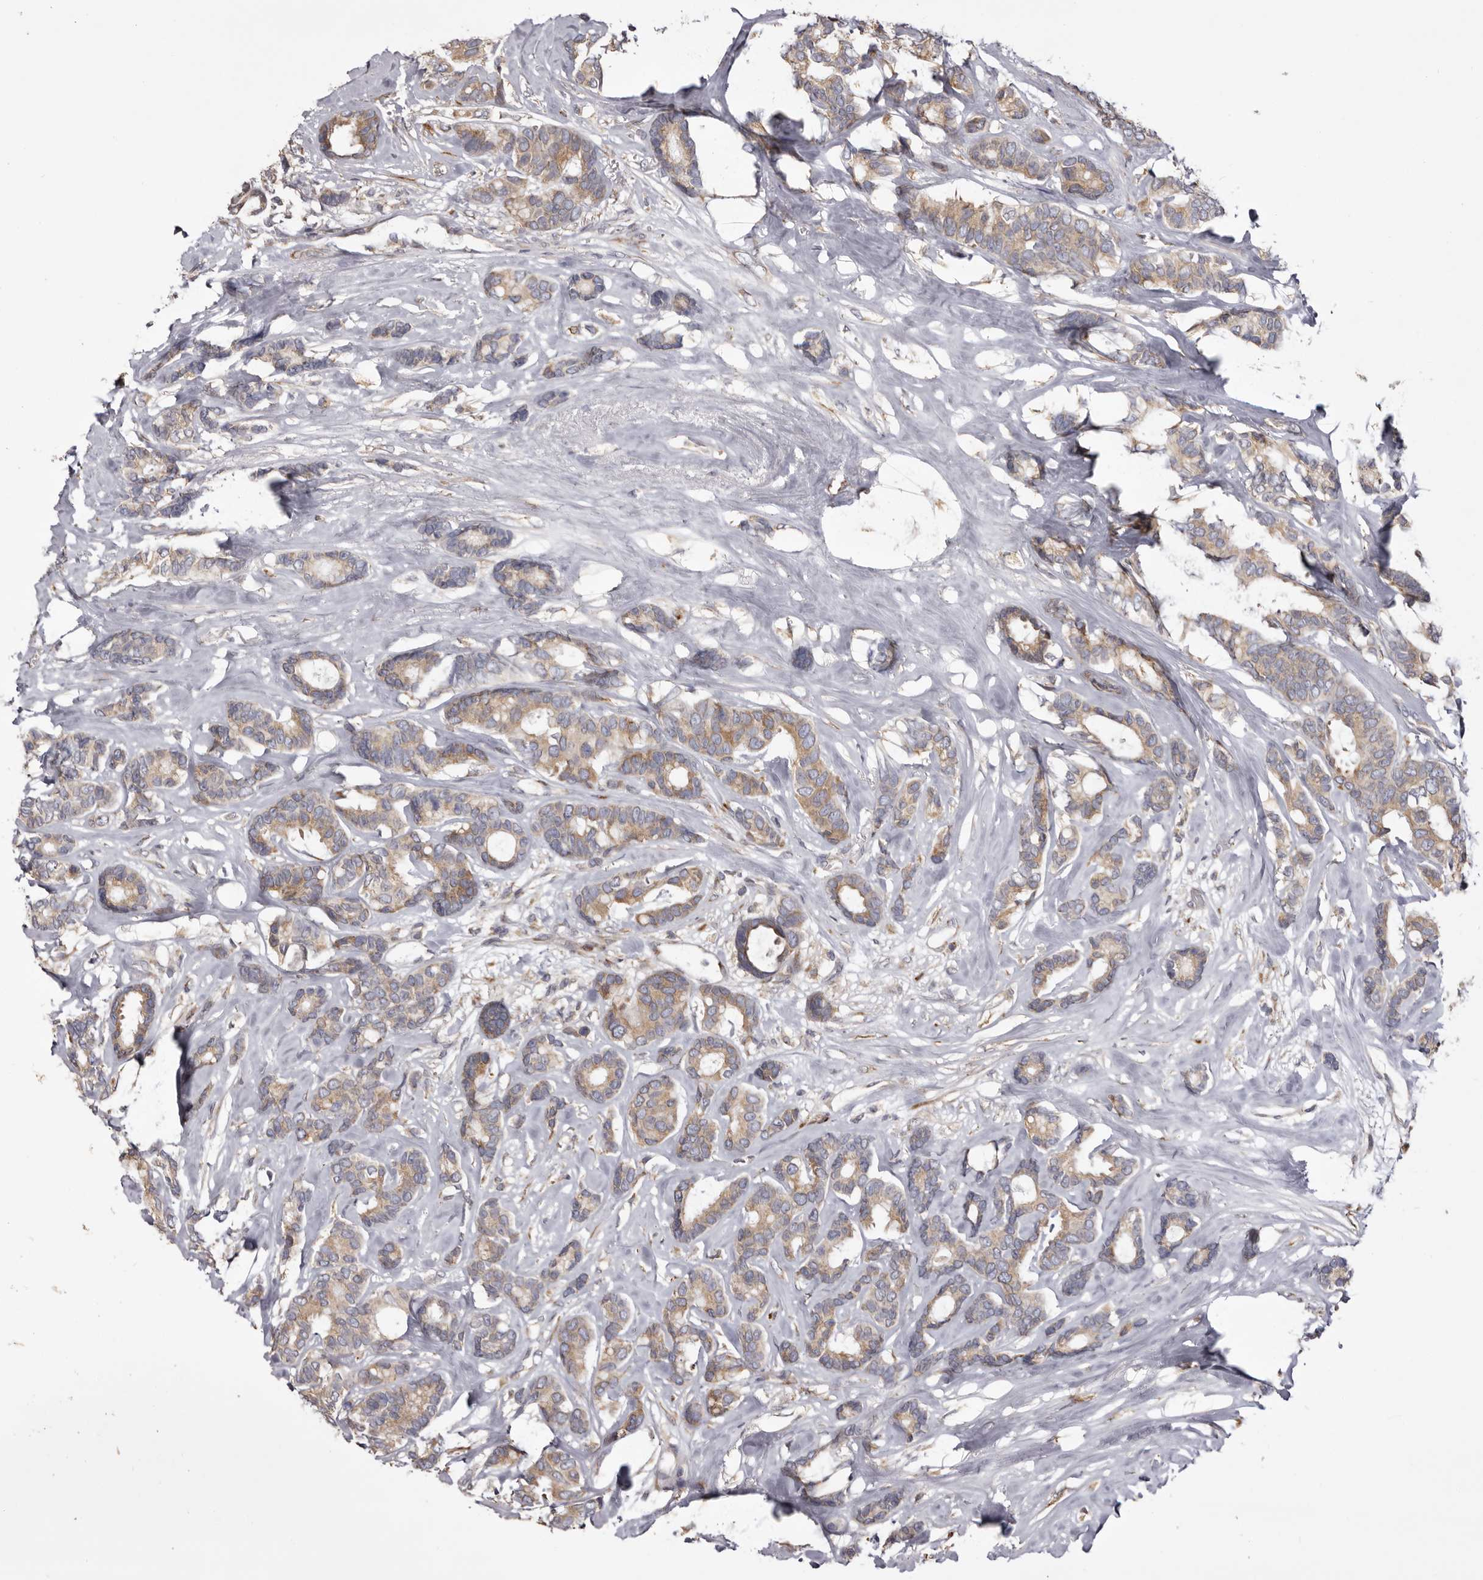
{"staining": {"intensity": "moderate", "quantity": ">75%", "location": "cytoplasmic/membranous"}, "tissue": "breast cancer", "cell_type": "Tumor cells", "image_type": "cancer", "snomed": [{"axis": "morphology", "description": "Duct carcinoma"}, {"axis": "topography", "description": "Breast"}], "caption": "Moderate cytoplasmic/membranous expression for a protein is identified in approximately >75% of tumor cells of infiltrating ductal carcinoma (breast) using immunohistochemistry (IHC).", "gene": "PIGX", "patient": {"sex": "female", "age": 87}}